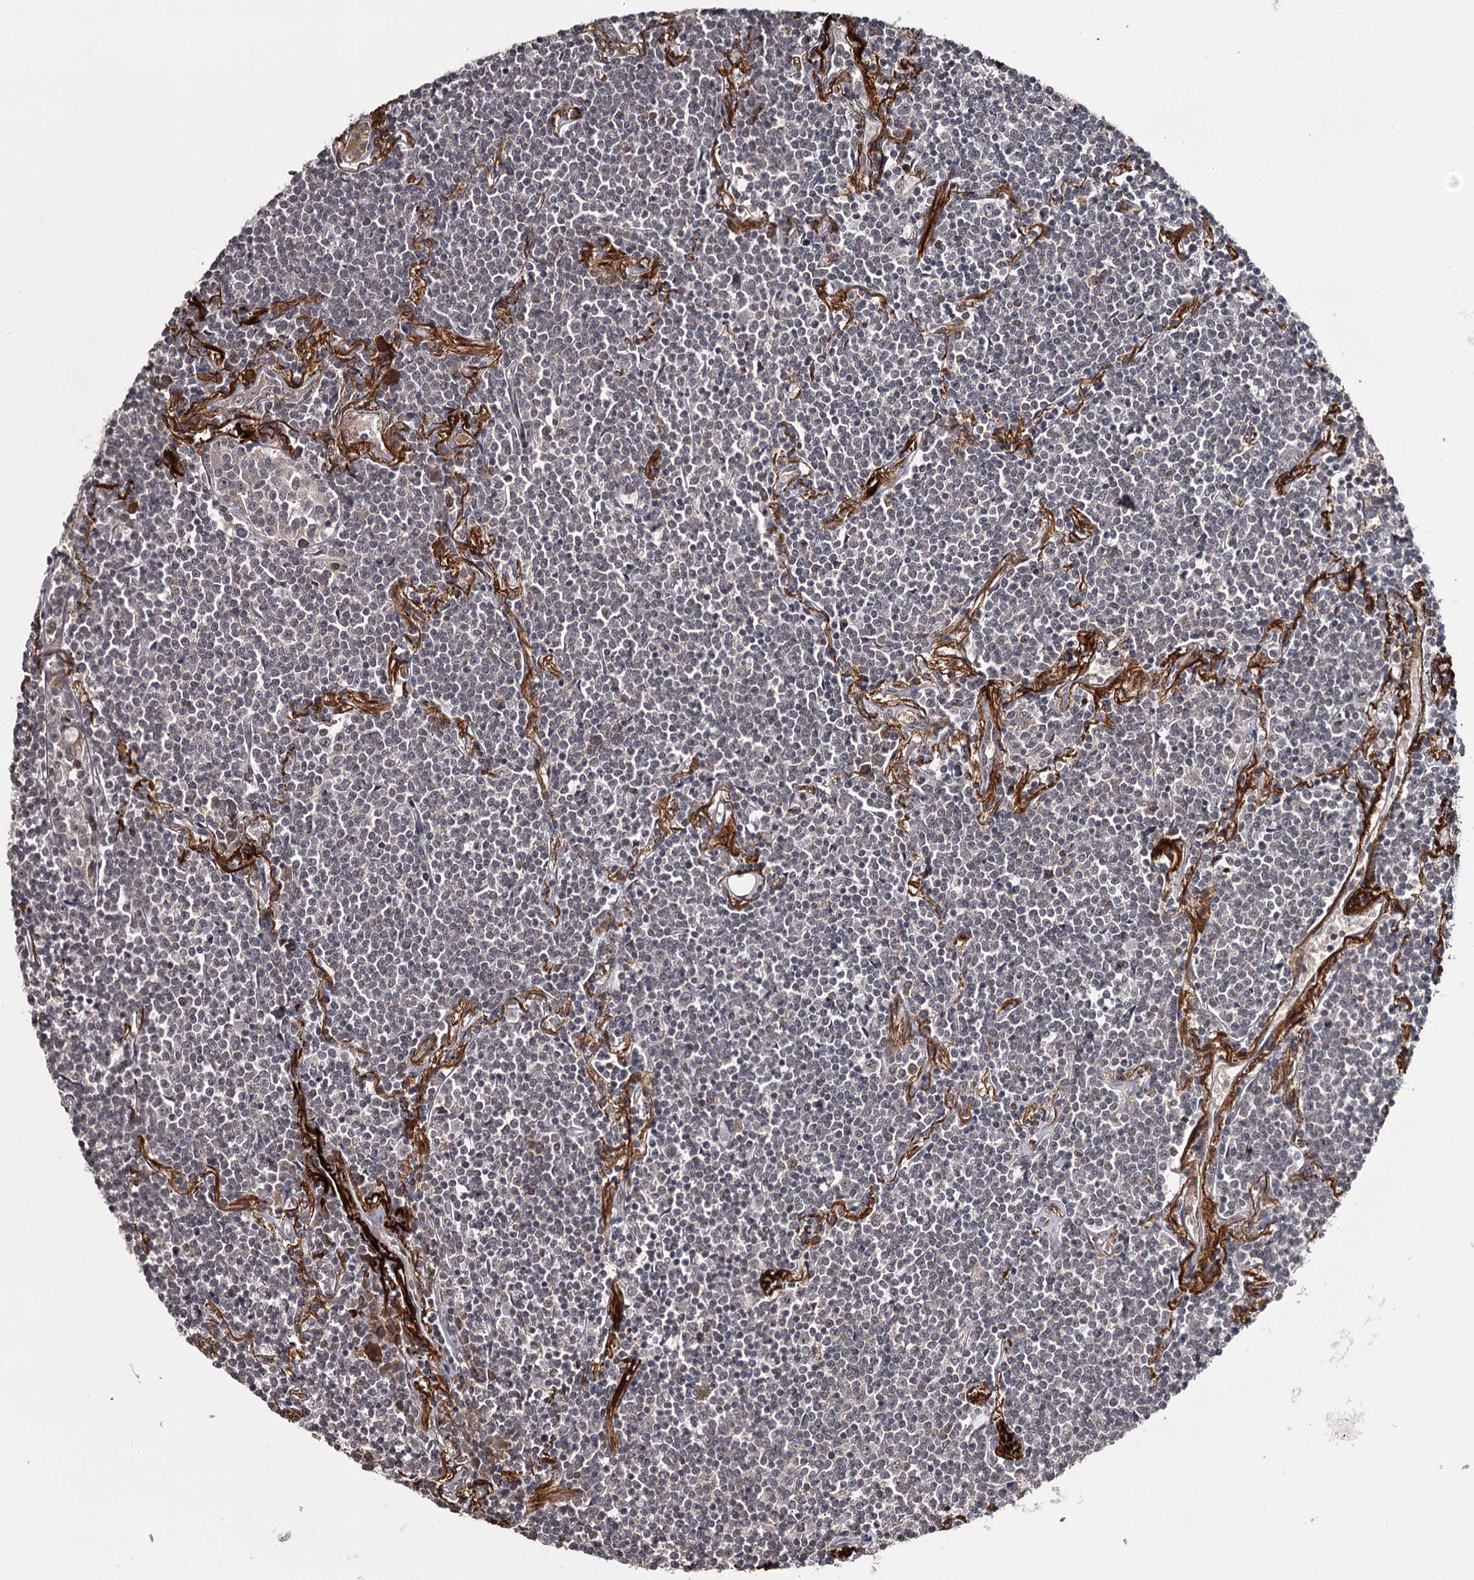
{"staining": {"intensity": "negative", "quantity": "none", "location": "none"}, "tissue": "lymphoma", "cell_type": "Tumor cells", "image_type": "cancer", "snomed": [{"axis": "morphology", "description": "Malignant lymphoma, non-Hodgkin's type, Low grade"}, {"axis": "topography", "description": "Lung"}], "caption": "Tumor cells are negative for brown protein staining in low-grade malignant lymphoma, non-Hodgkin's type.", "gene": "CWF19L2", "patient": {"sex": "female", "age": 71}}